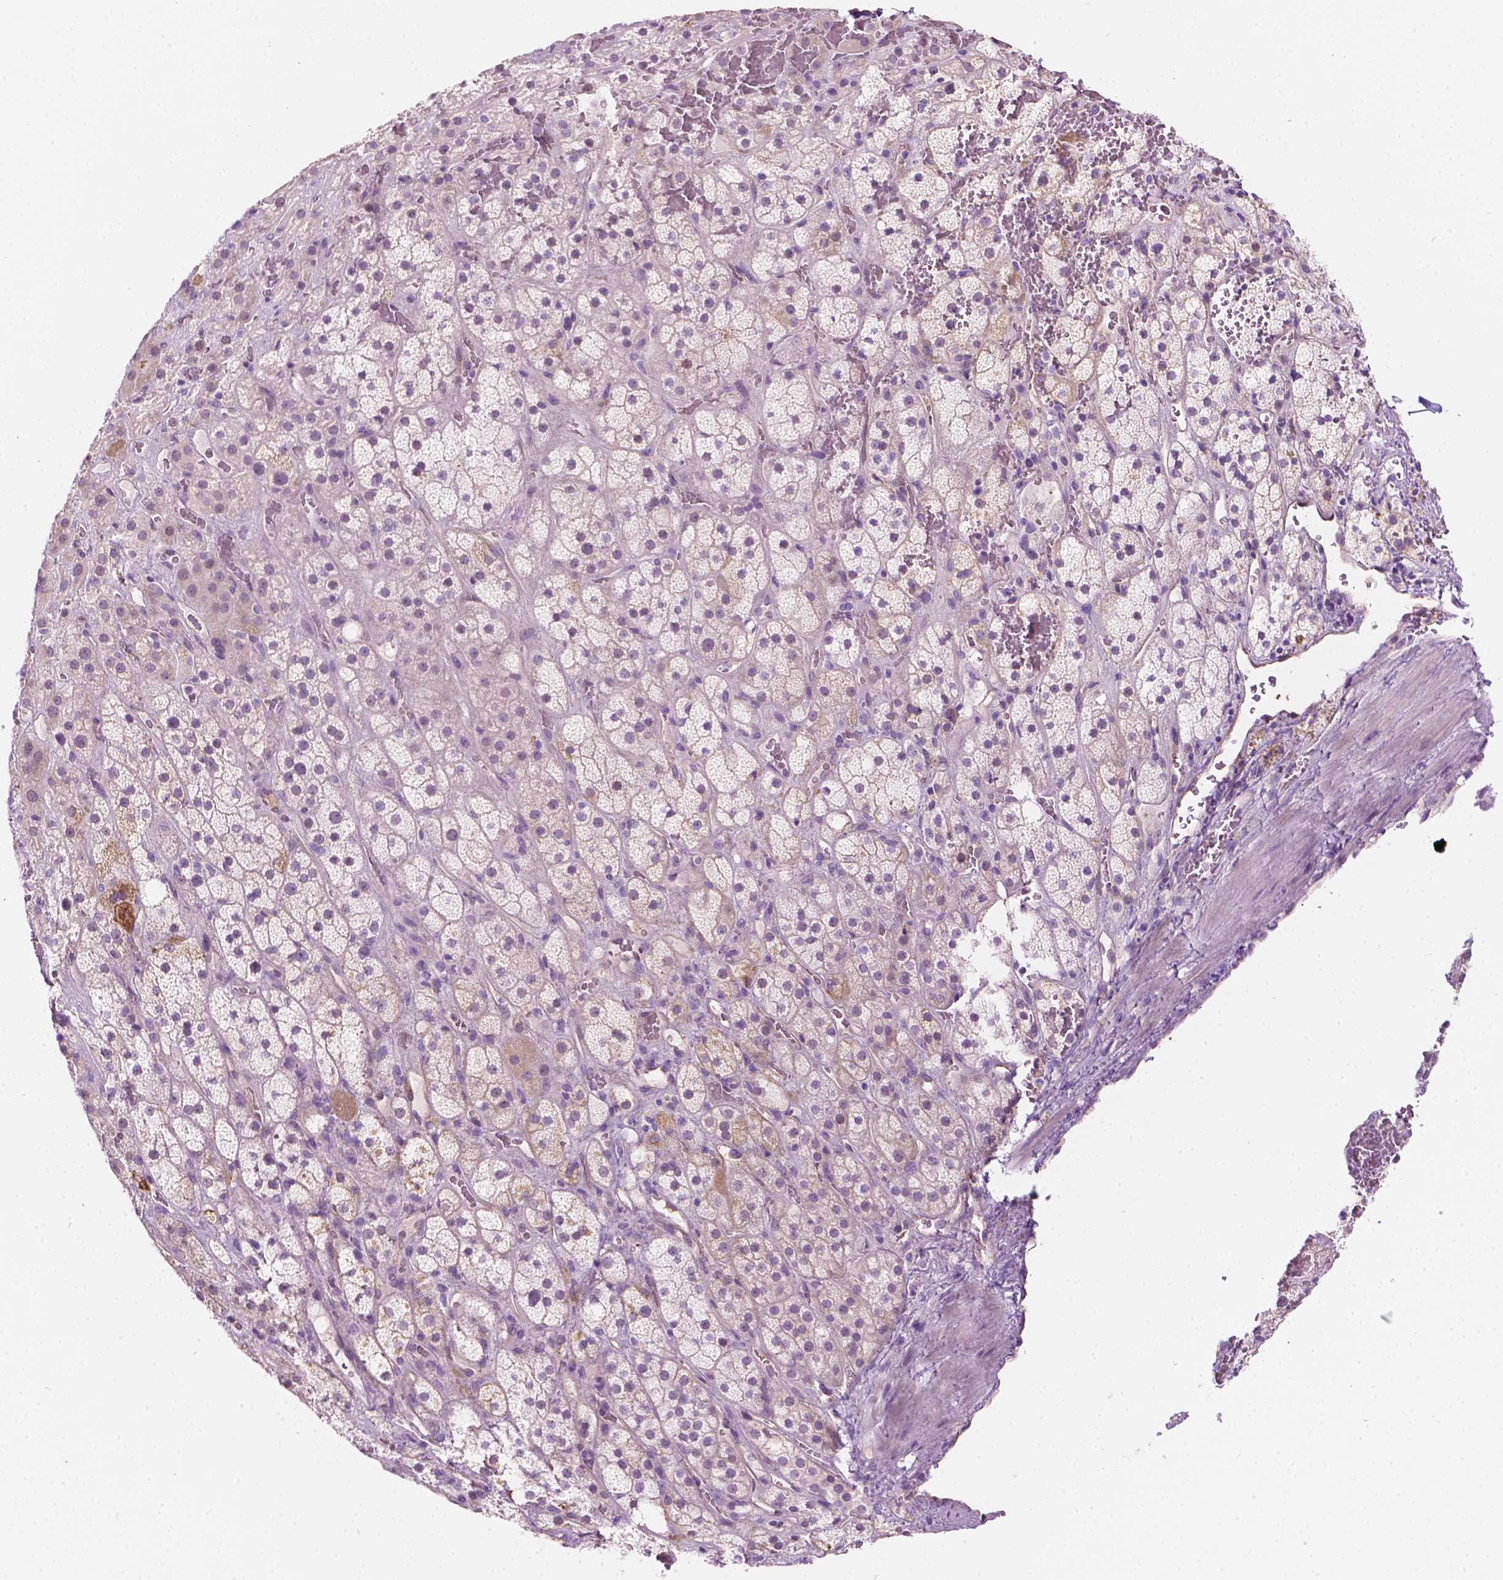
{"staining": {"intensity": "weak", "quantity": "<25%", "location": "cytoplasmic/membranous"}, "tissue": "adrenal gland", "cell_type": "Glandular cells", "image_type": "normal", "snomed": [{"axis": "morphology", "description": "Normal tissue, NOS"}, {"axis": "topography", "description": "Adrenal gland"}], "caption": "This is an immunohistochemistry photomicrograph of unremarkable human adrenal gland. There is no staining in glandular cells.", "gene": "NOS1AP", "patient": {"sex": "male", "age": 57}}